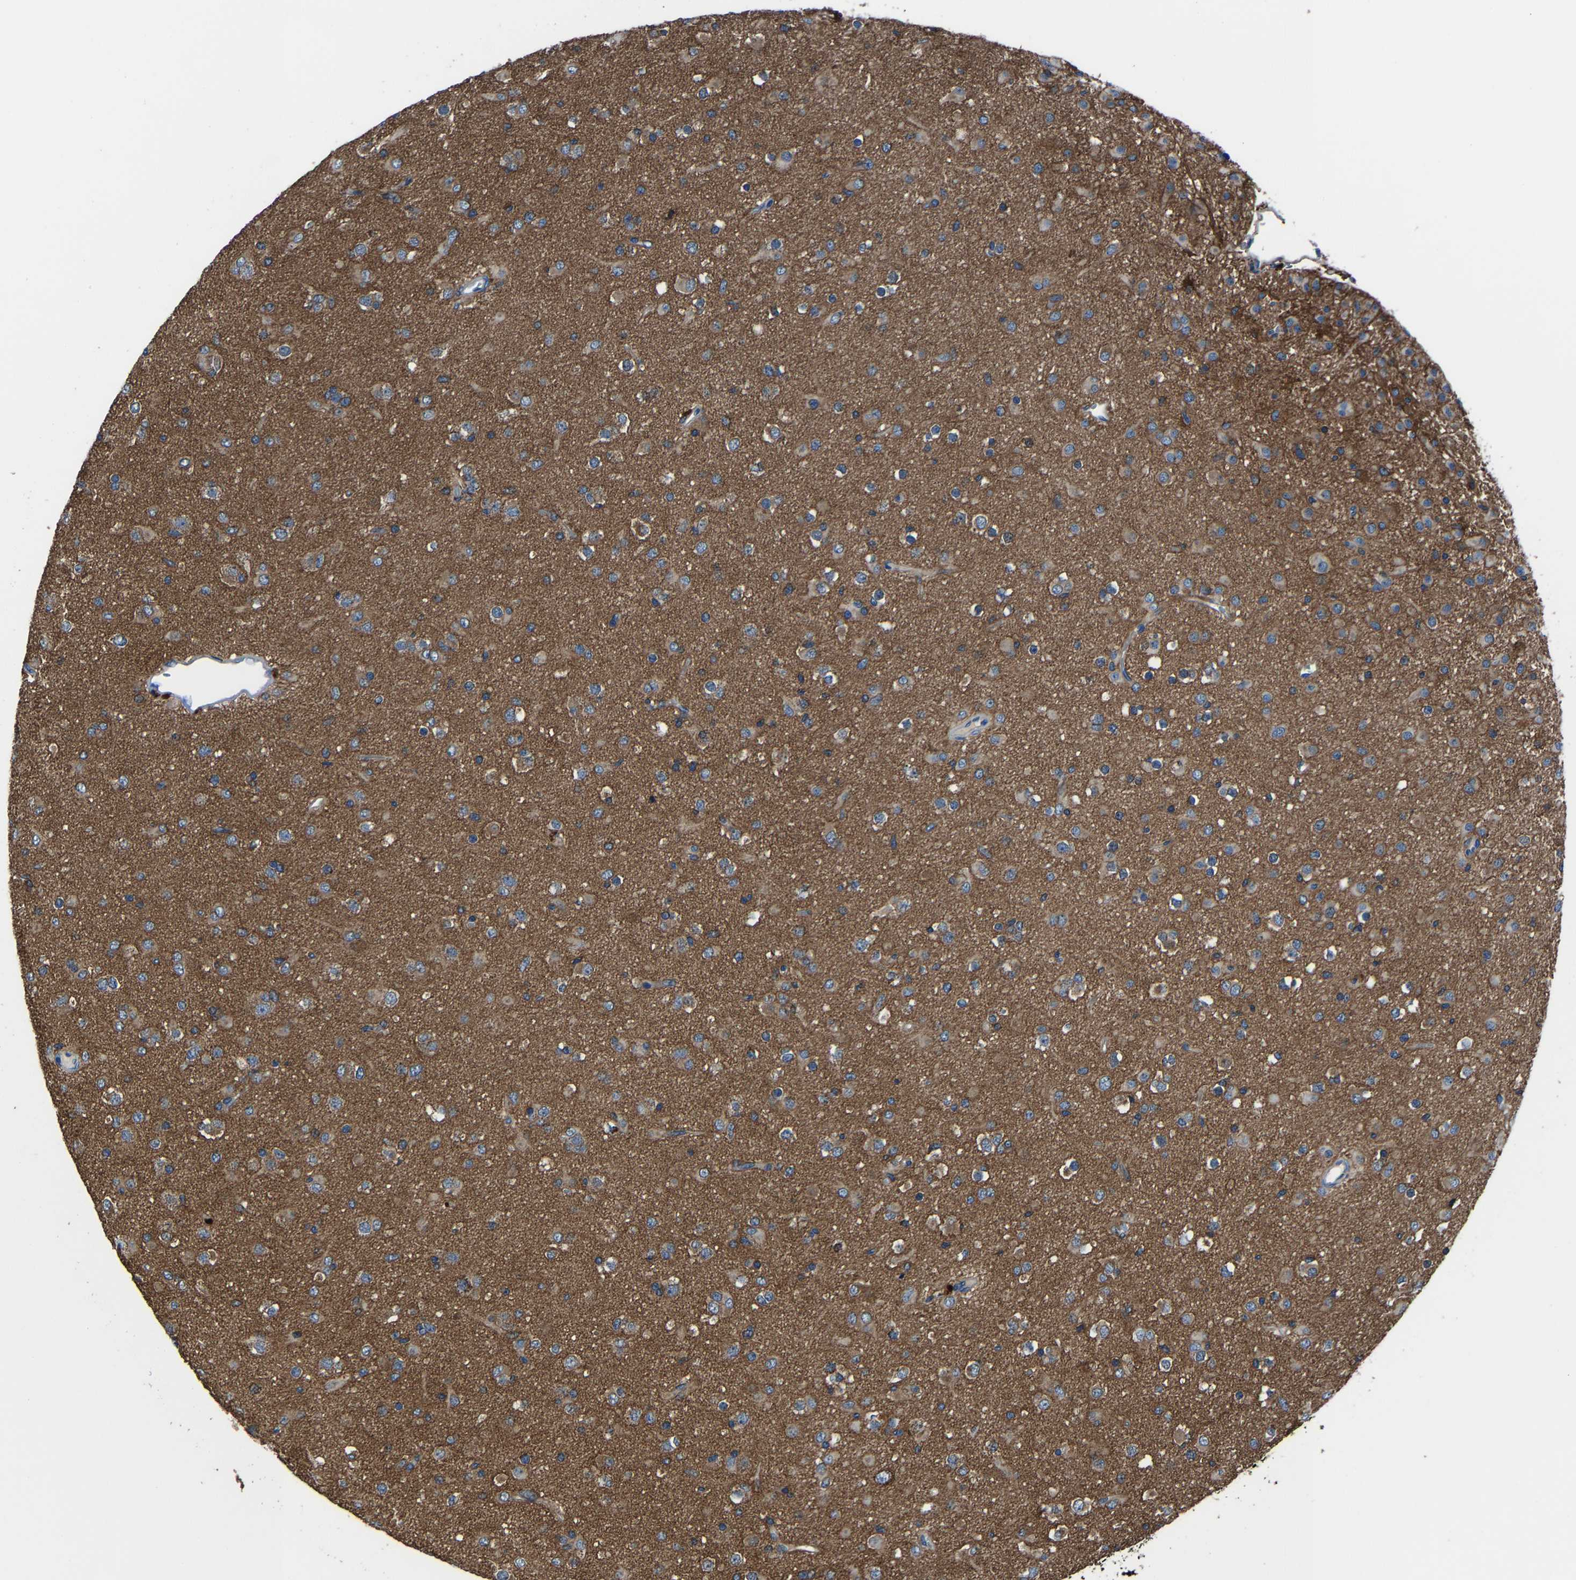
{"staining": {"intensity": "weak", "quantity": ">75%", "location": "cytoplasmic/membranous"}, "tissue": "glioma", "cell_type": "Tumor cells", "image_type": "cancer", "snomed": [{"axis": "morphology", "description": "Glioma, malignant, Low grade"}, {"axis": "topography", "description": "Brain"}], "caption": "Immunohistochemical staining of glioma exhibits weak cytoplasmic/membranous protein staining in approximately >75% of tumor cells.", "gene": "KIAA1958", "patient": {"sex": "male", "age": 65}}